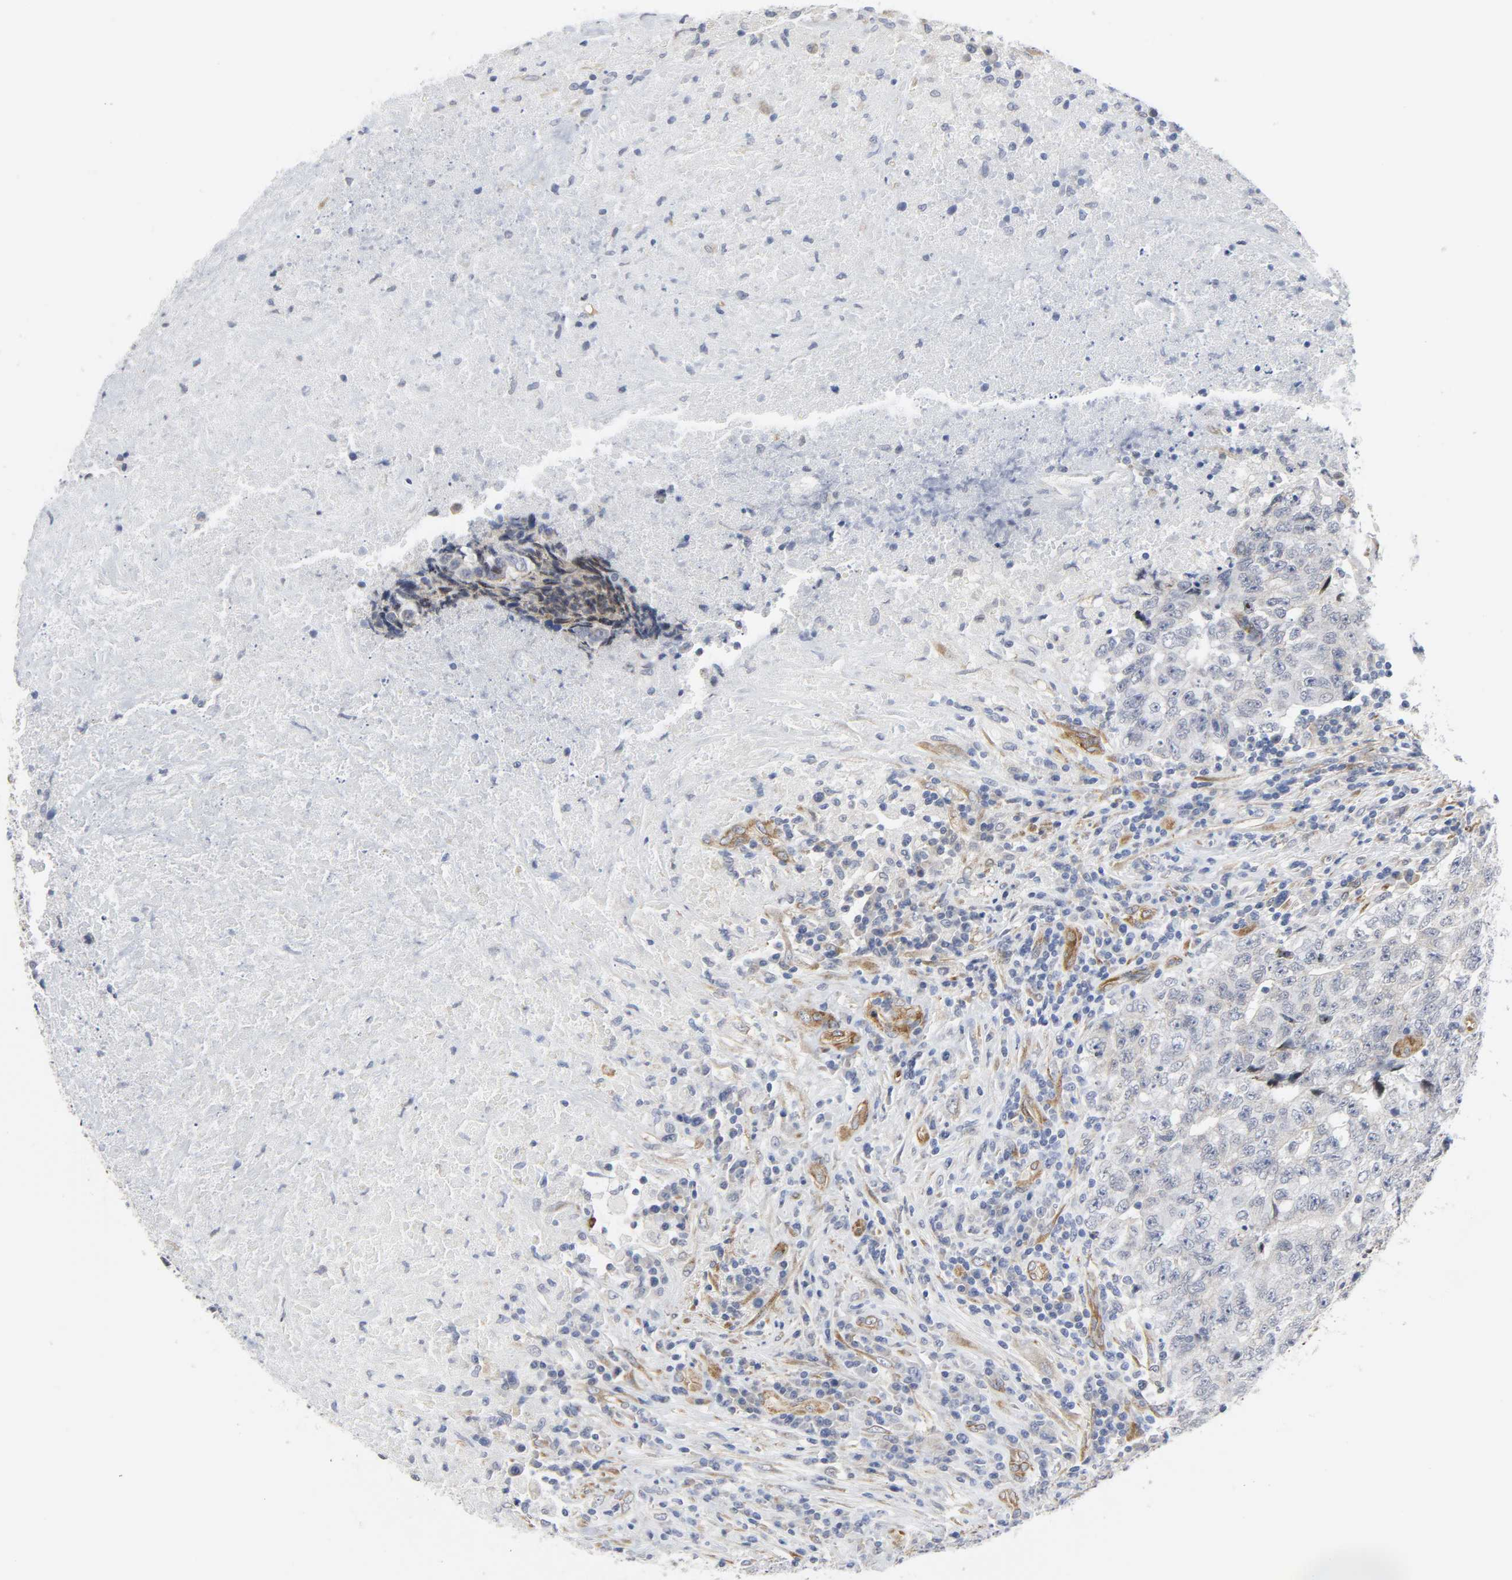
{"staining": {"intensity": "negative", "quantity": "none", "location": "none"}, "tissue": "testis cancer", "cell_type": "Tumor cells", "image_type": "cancer", "snomed": [{"axis": "morphology", "description": "Necrosis, NOS"}, {"axis": "morphology", "description": "Carcinoma, Embryonal, NOS"}, {"axis": "topography", "description": "Testis"}], "caption": "Protein analysis of embryonal carcinoma (testis) reveals no significant positivity in tumor cells.", "gene": "DOCK1", "patient": {"sex": "male", "age": 19}}